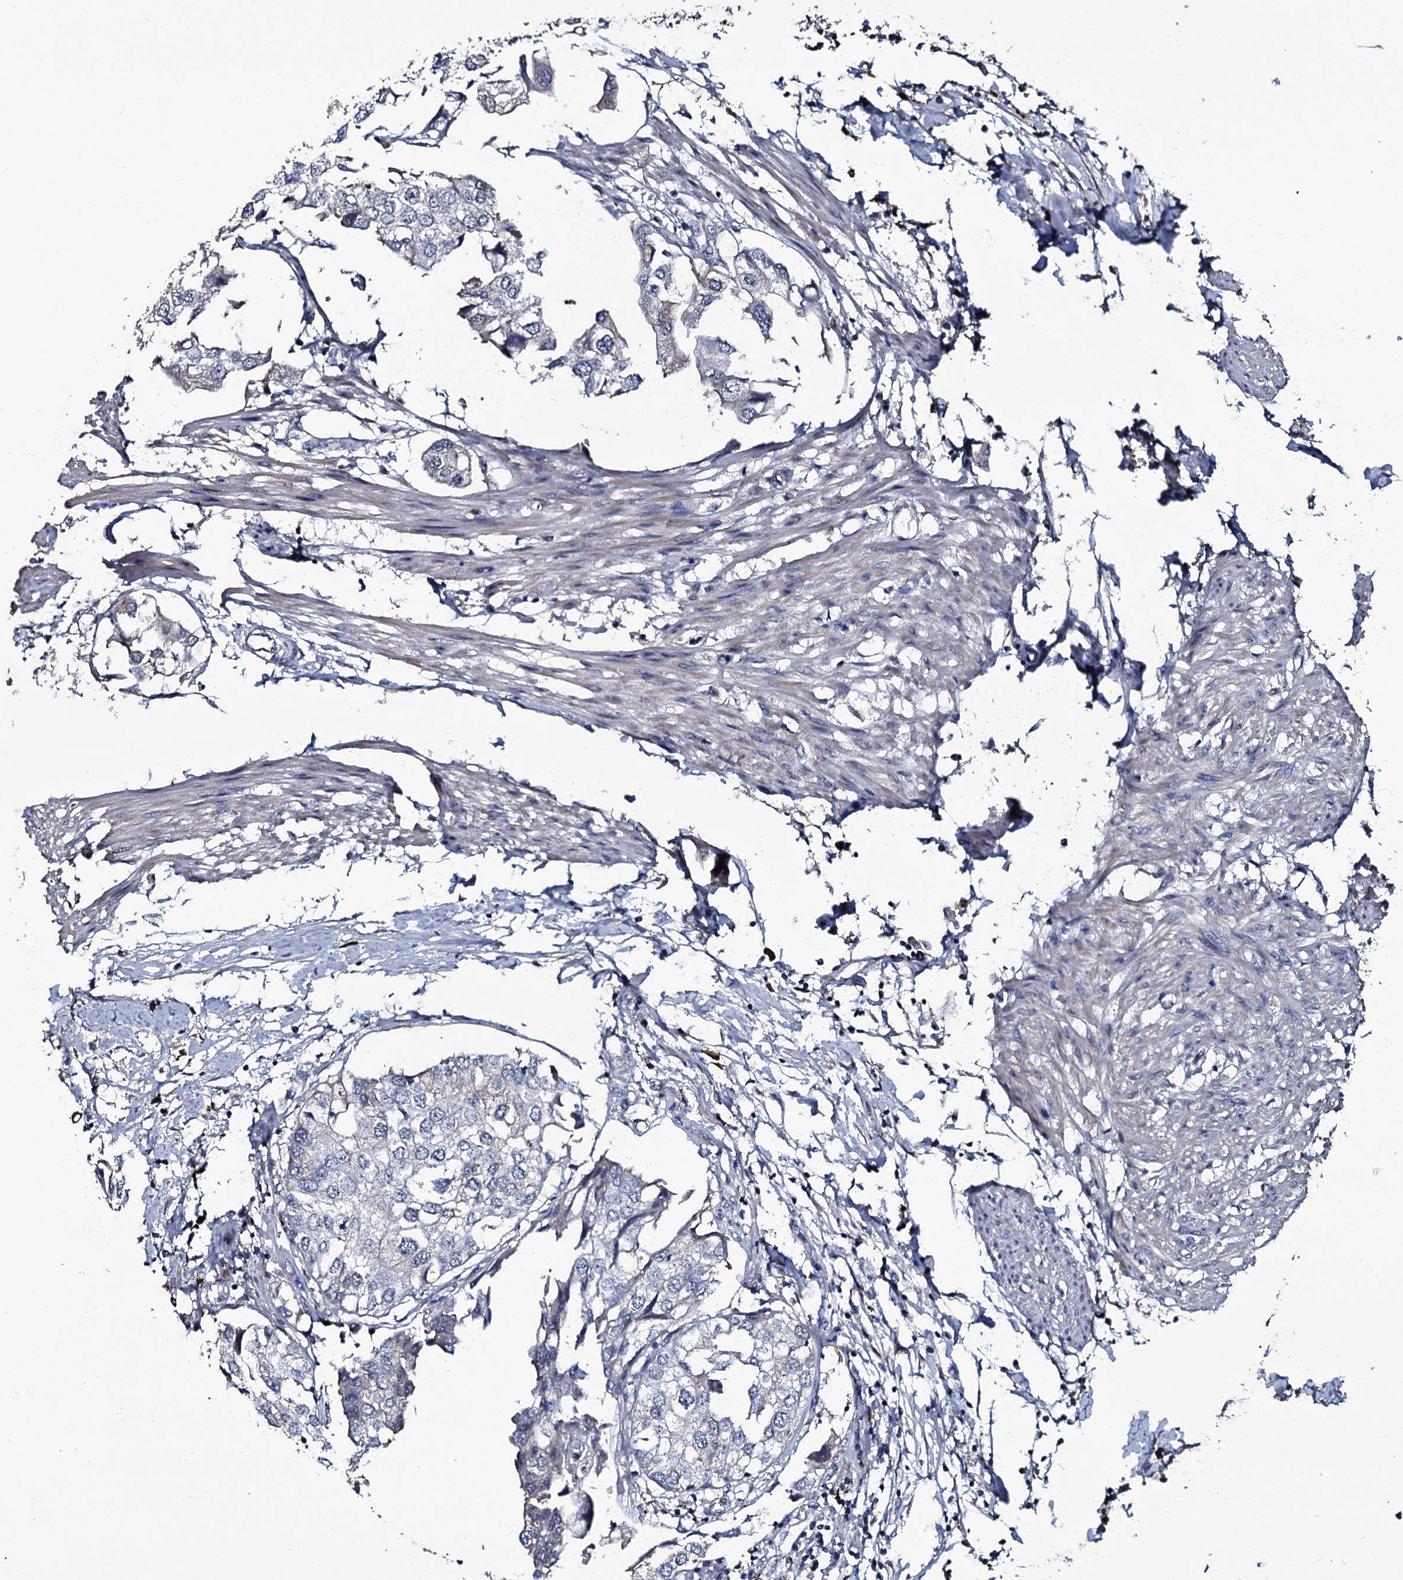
{"staining": {"intensity": "negative", "quantity": "none", "location": "none"}, "tissue": "urothelial cancer", "cell_type": "Tumor cells", "image_type": "cancer", "snomed": [{"axis": "morphology", "description": "Urothelial carcinoma, High grade"}, {"axis": "topography", "description": "Urinary bladder"}], "caption": "DAB immunohistochemical staining of urothelial cancer reveals no significant staining in tumor cells.", "gene": "LYG2", "patient": {"sex": "male", "age": 64}}